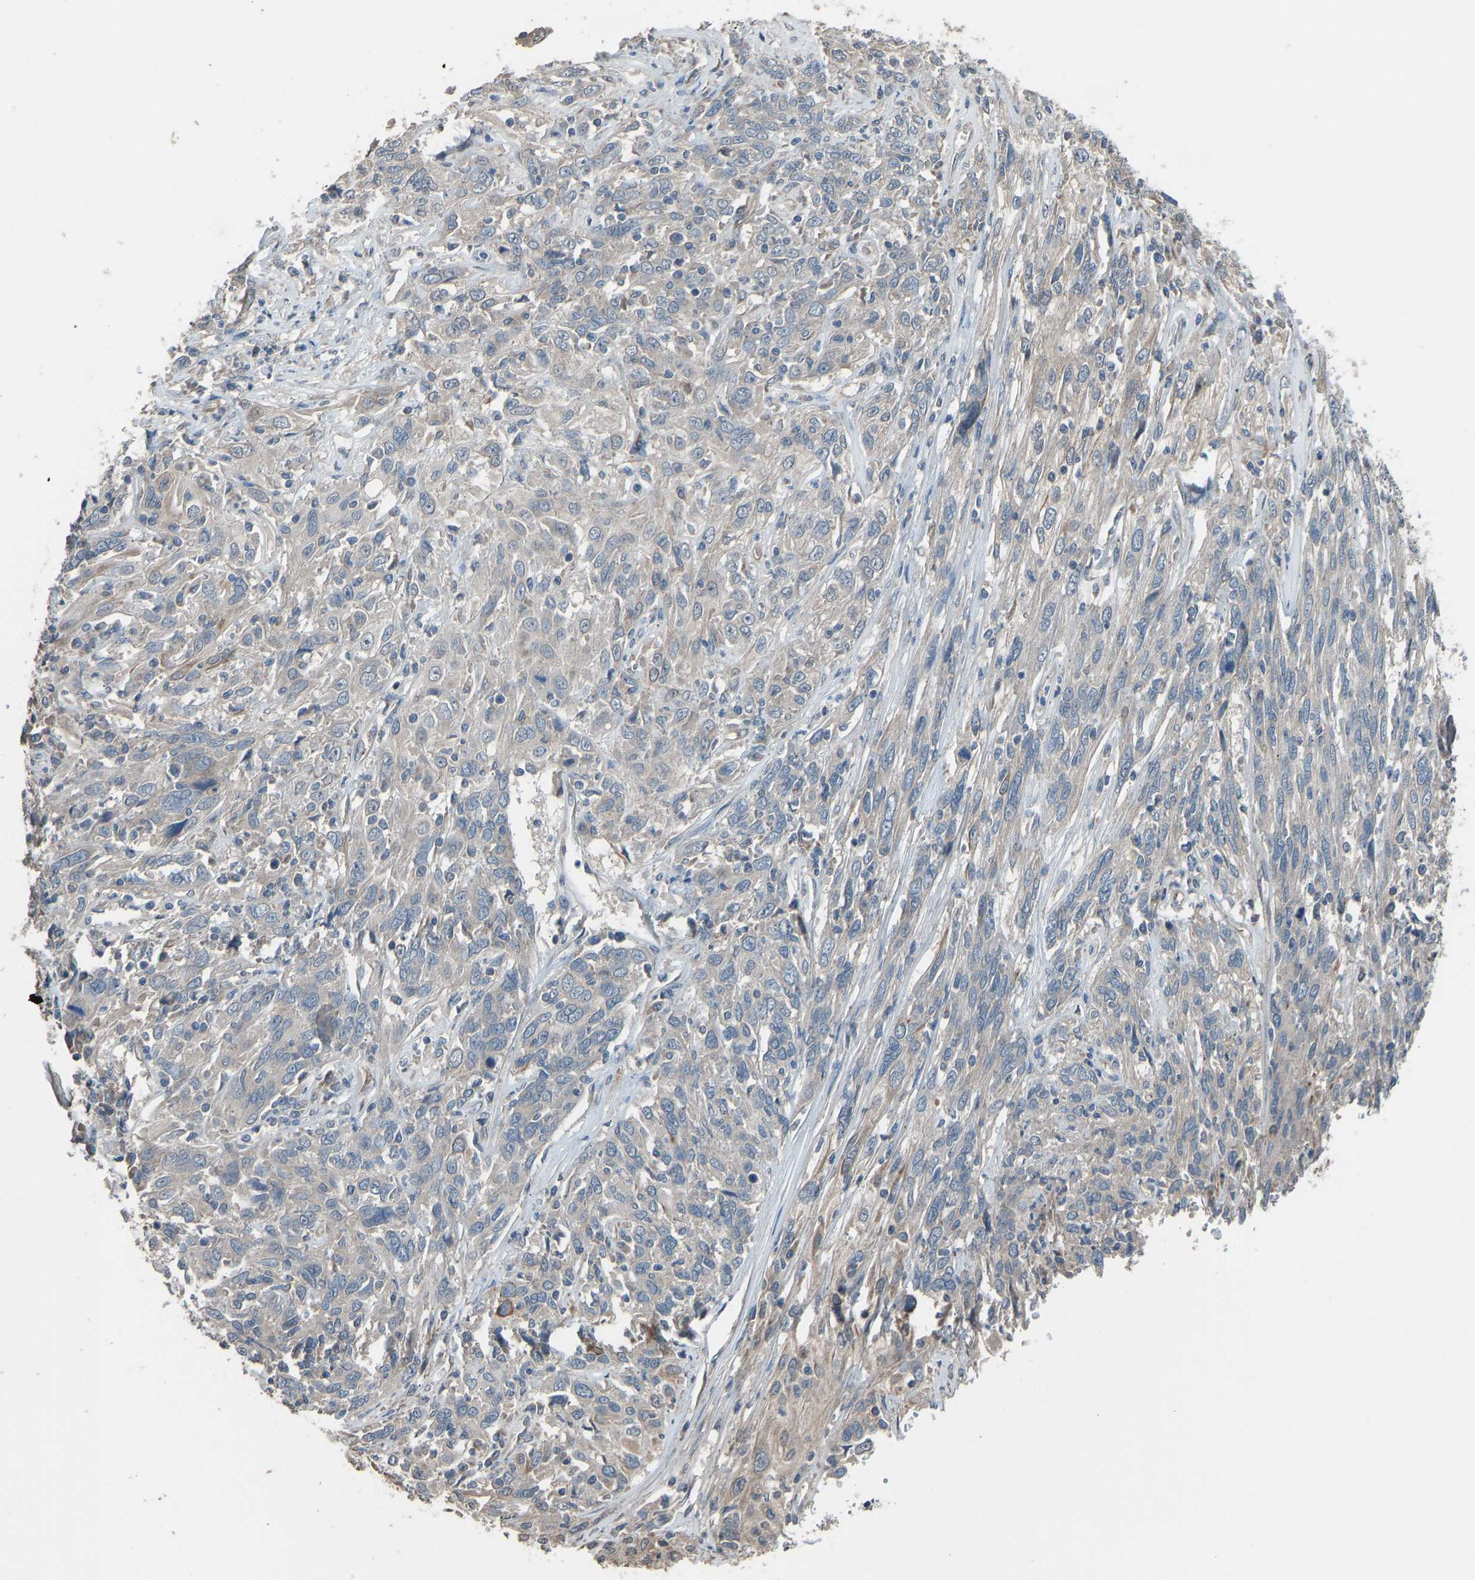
{"staining": {"intensity": "weak", "quantity": "25%-75%", "location": "cytoplasmic/membranous"}, "tissue": "cervical cancer", "cell_type": "Tumor cells", "image_type": "cancer", "snomed": [{"axis": "morphology", "description": "Squamous cell carcinoma, NOS"}, {"axis": "topography", "description": "Cervix"}], "caption": "Immunohistochemical staining of squamous cell carcinoma (cervical) displays low levels of weak cytoplasmic/membranous staining in approximately 25%-75% of tumor cells. Ihc stains the protein in brown and the nuclei are stained blue.", "gene": "SLC43A1", "patient": {"sex": "female", "age": 46}}